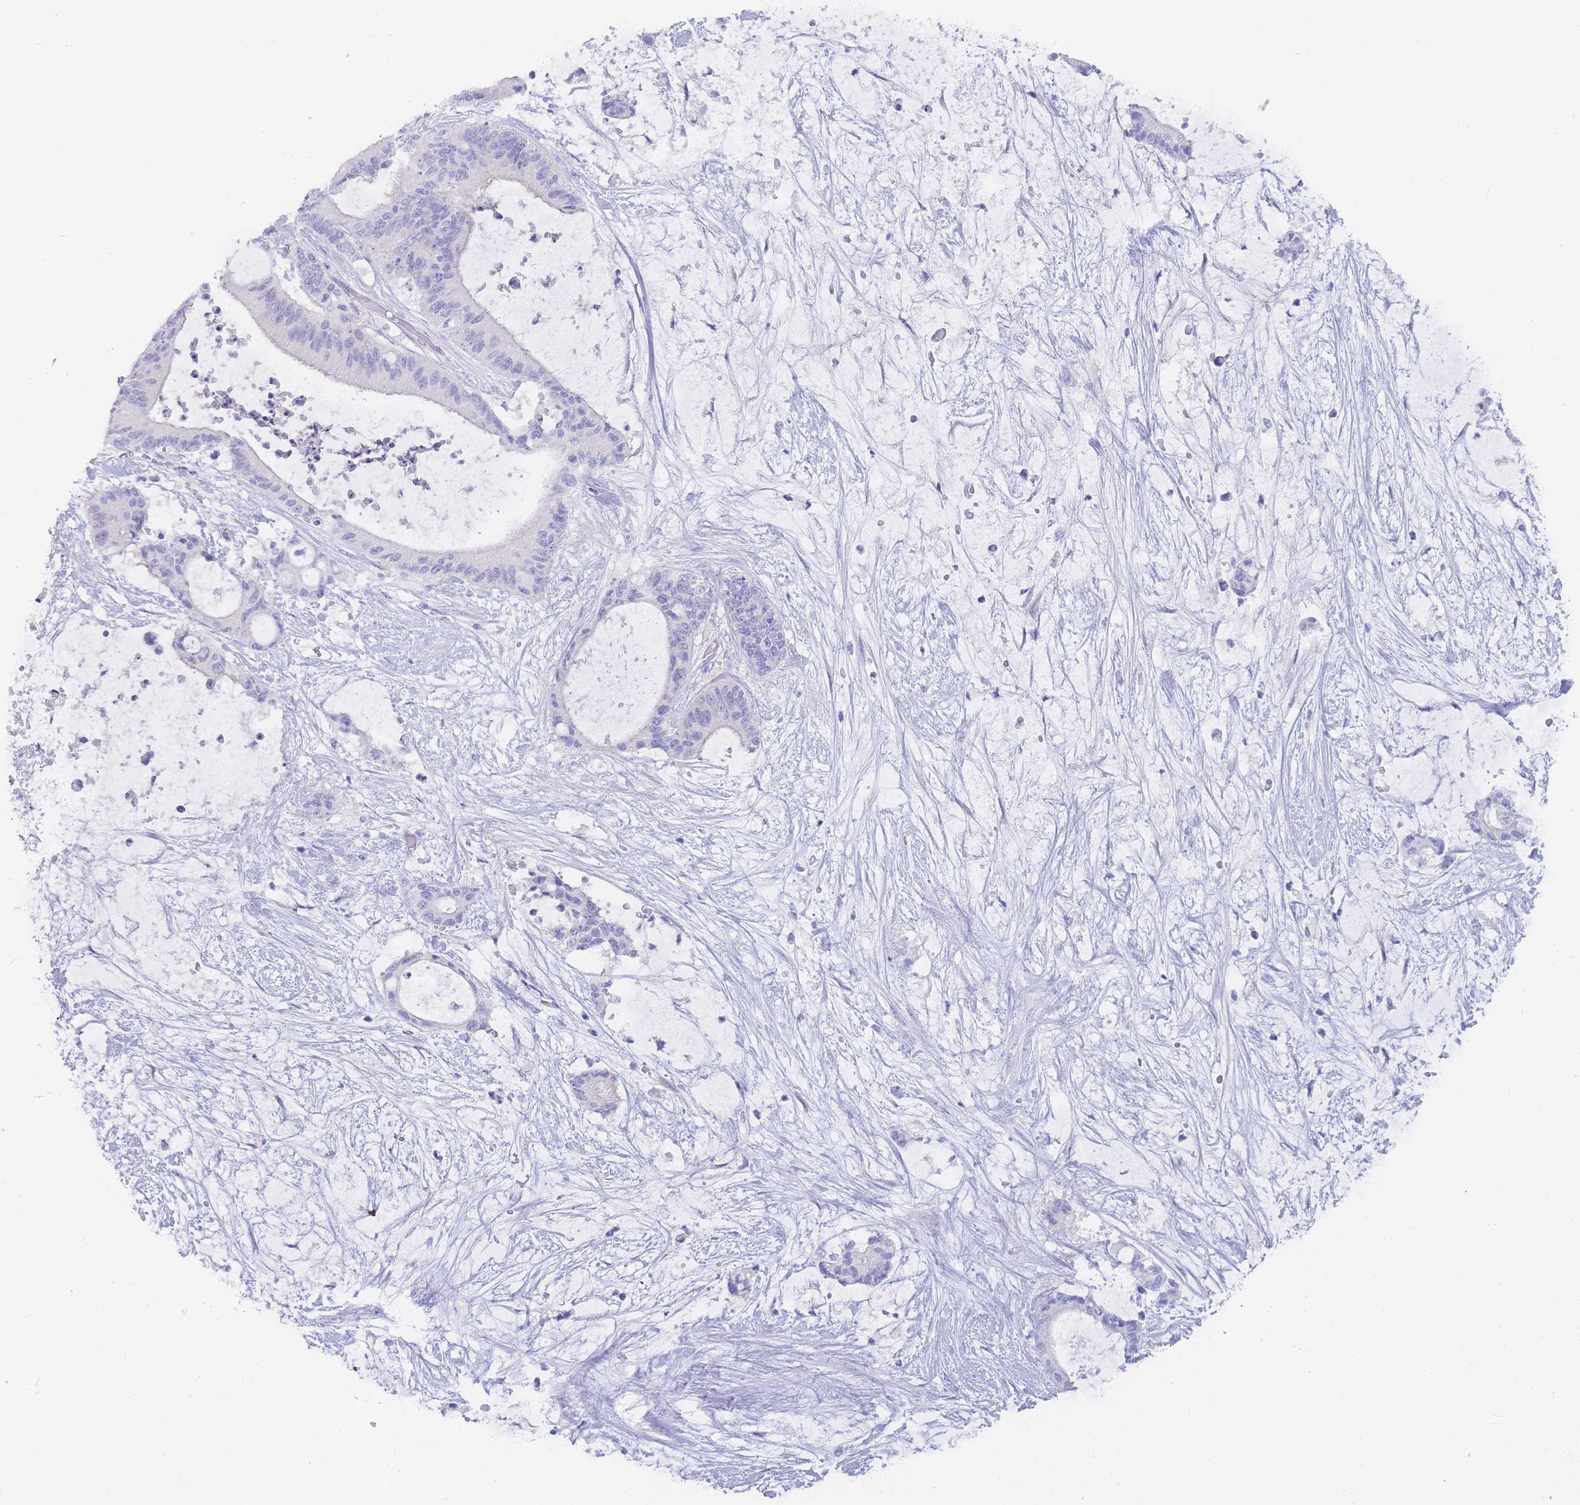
{"staining": {"intensity": "negative", "quantity": "none", "location": "none"}, "tissue": "liver cancer", "cell_type": "Tumor cells", "image_type": "cancer", "snomed": [{"axis": "morphology", "description": "Normal tissue, NOS"}, {"axis": "morphology", "description": "Cholangiocarcinoma"}, {"axis": "topography", "description": "Liver"}, {"axis": "topography", "description": "Peripheral nerve tissue"}], "caption": "Immunohistochemistry (IHC) micrograph of human cholangiocarcinoma (liver) stained for a protein (brown), which shows no positivity in tumor cells.", "gene": "LZTFL1", "patient": {"sex": "female", "age": 73}}